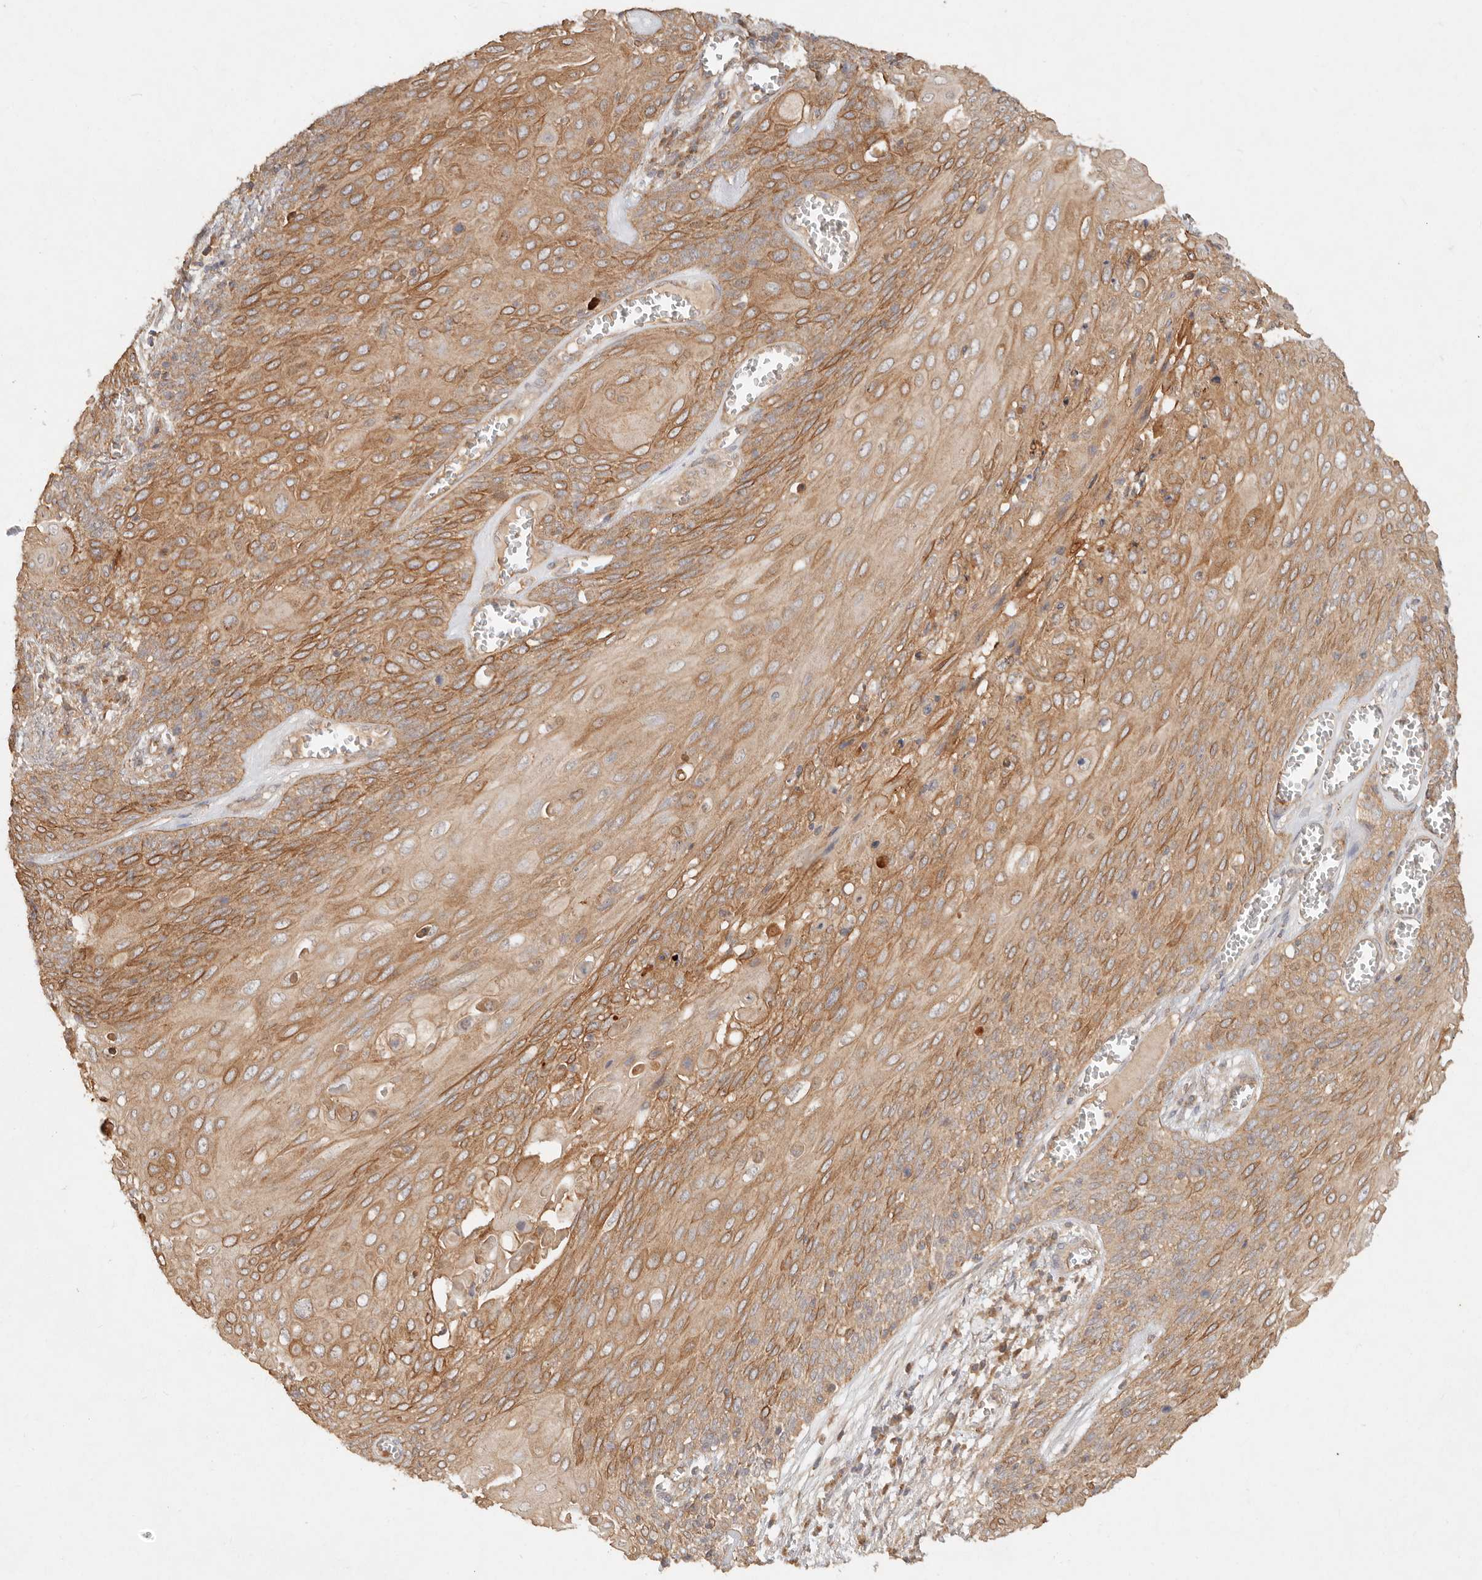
{"staining": {"intensity": "moderate", "quantity": ">75%", "location": "cytoplasmic/membranous"}, "tissue": "cervical cancer", "cell_type": "Tumor cells", "image_type": "cancer", "snomed": [{"axis": "morphology", "description": "Squamous cell carcinoma, NOS"}, {"axis": "topography", "description": "Cervix"}], "caption": "Moderate cytoplasmic/membranous staining for a protein is seen in about >75% of tumor cells of squamous cell carcinoma (cervical) using immunohistochemistry.", "gene": "HECTD3", "patient": {"sex": "female", "age": 39}}